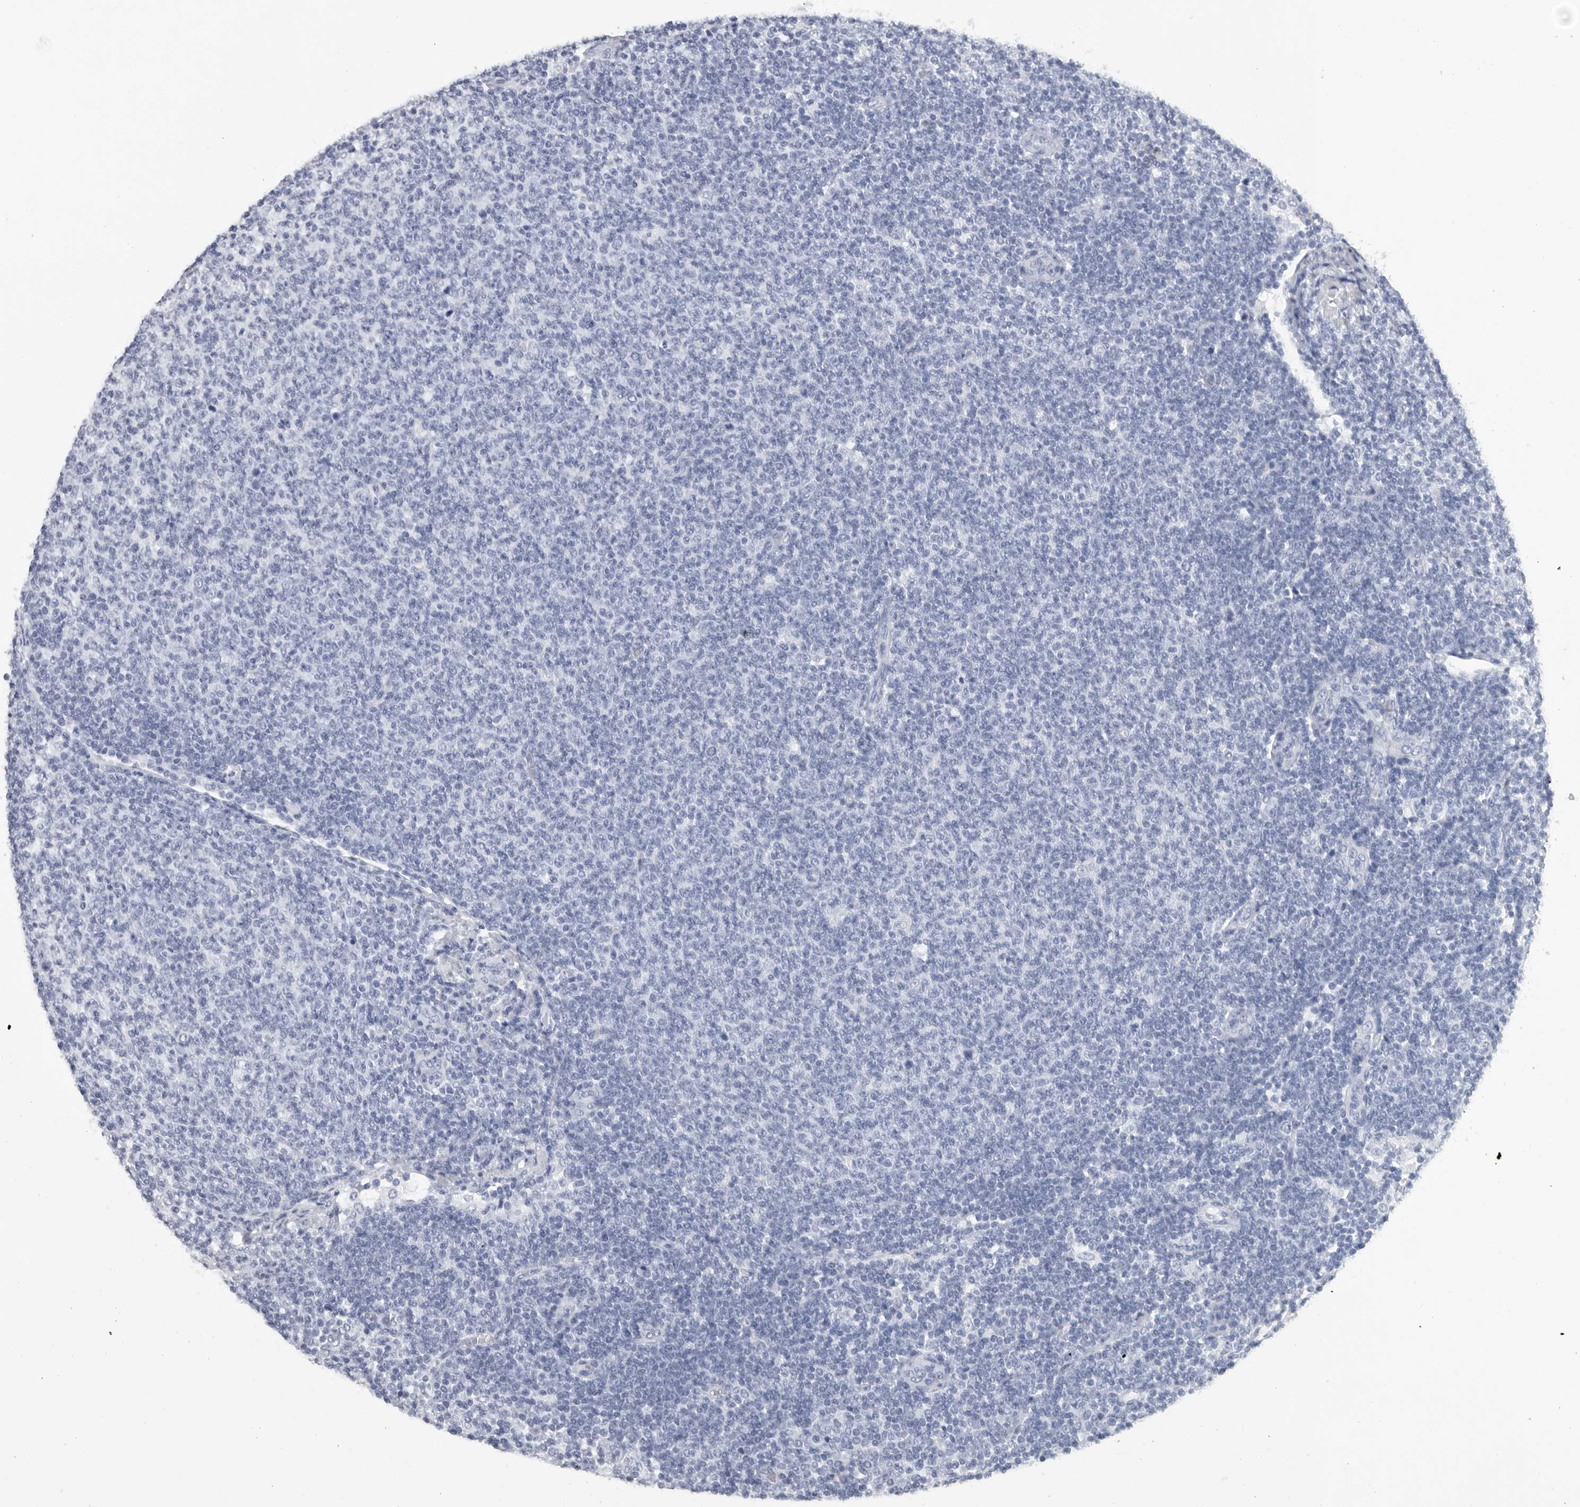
{"staining": {"intensity": "negative", "quantity": "none", "location": "none"}, "tissue": "lymphoma", "cell_type": "Tumor cells", "image_type": "cancer", "snomed": [{"axis": "morphology", "description": "Malignant lymphoma, non-Hodgkin's type, Low grade"}, {"axis": "topography", "description": "Lymph node"}], "caption": "This image is of low-grade malignant lymphoma, non-Hodgkin's type stained with immunohistochemistry (IHC) to label a protein in brown with the nuclei are counter-stained blue. There is no positivity in tumor cells.", "gene": "ZNF502", "patient": {"sex": "male", "age": 66}}